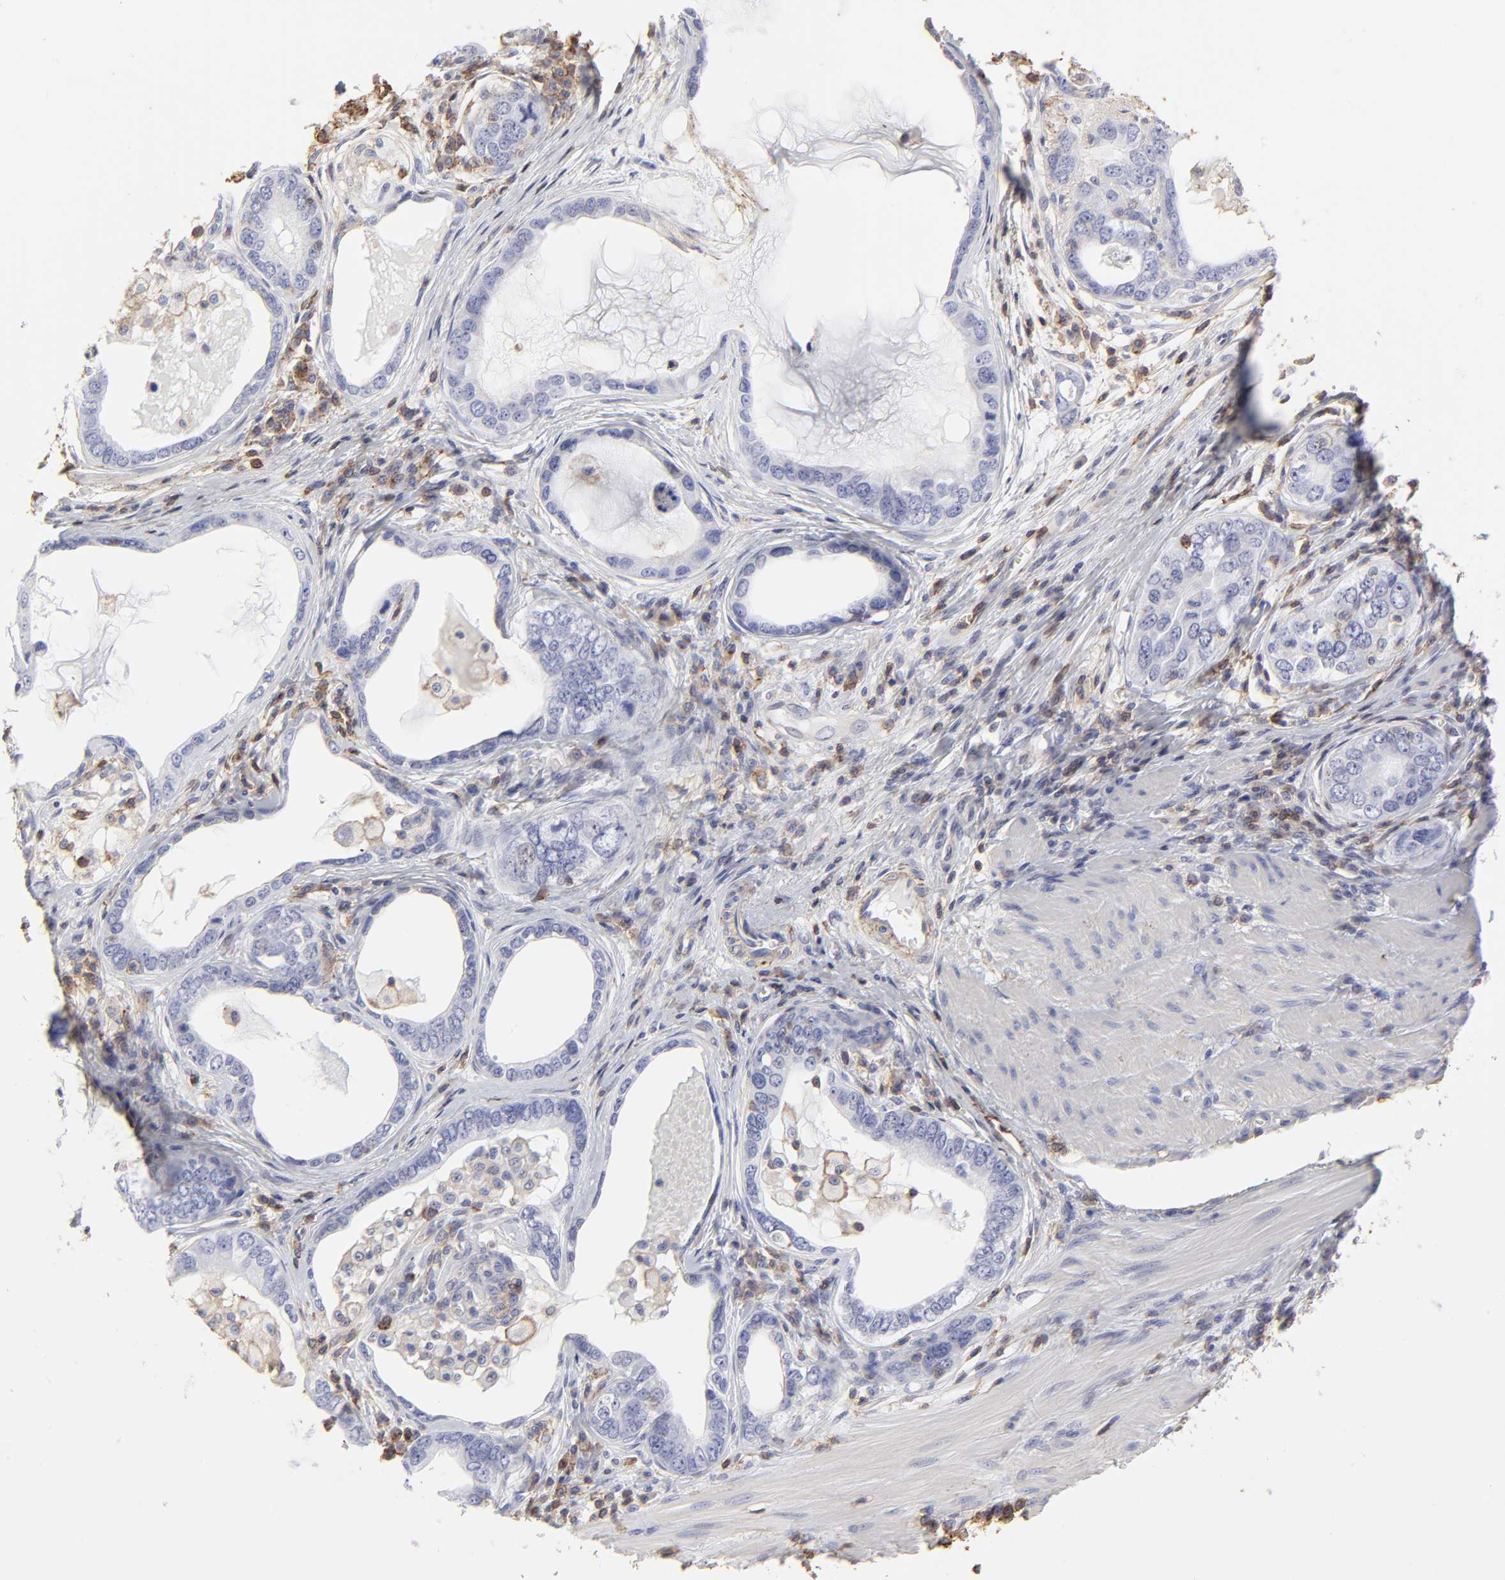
{"staining": {"intensity": "negative", "quantity": "none", "location": "none"}, "tissue": "stomach cancer", "cell_type": "Tumor cells", "image_type": "cancer", "snomed": [{"axis": "morphology", "description": "Adenocarcinoma, NOS"}, {"axis": "topography", "description": "Stomach, lower"}], "caption": "Micrograph shows no significant protein staining in tumor cells of stomach cancer.", "gene": "ANXA6", "patient": {"sex": "female", "age": 93}}